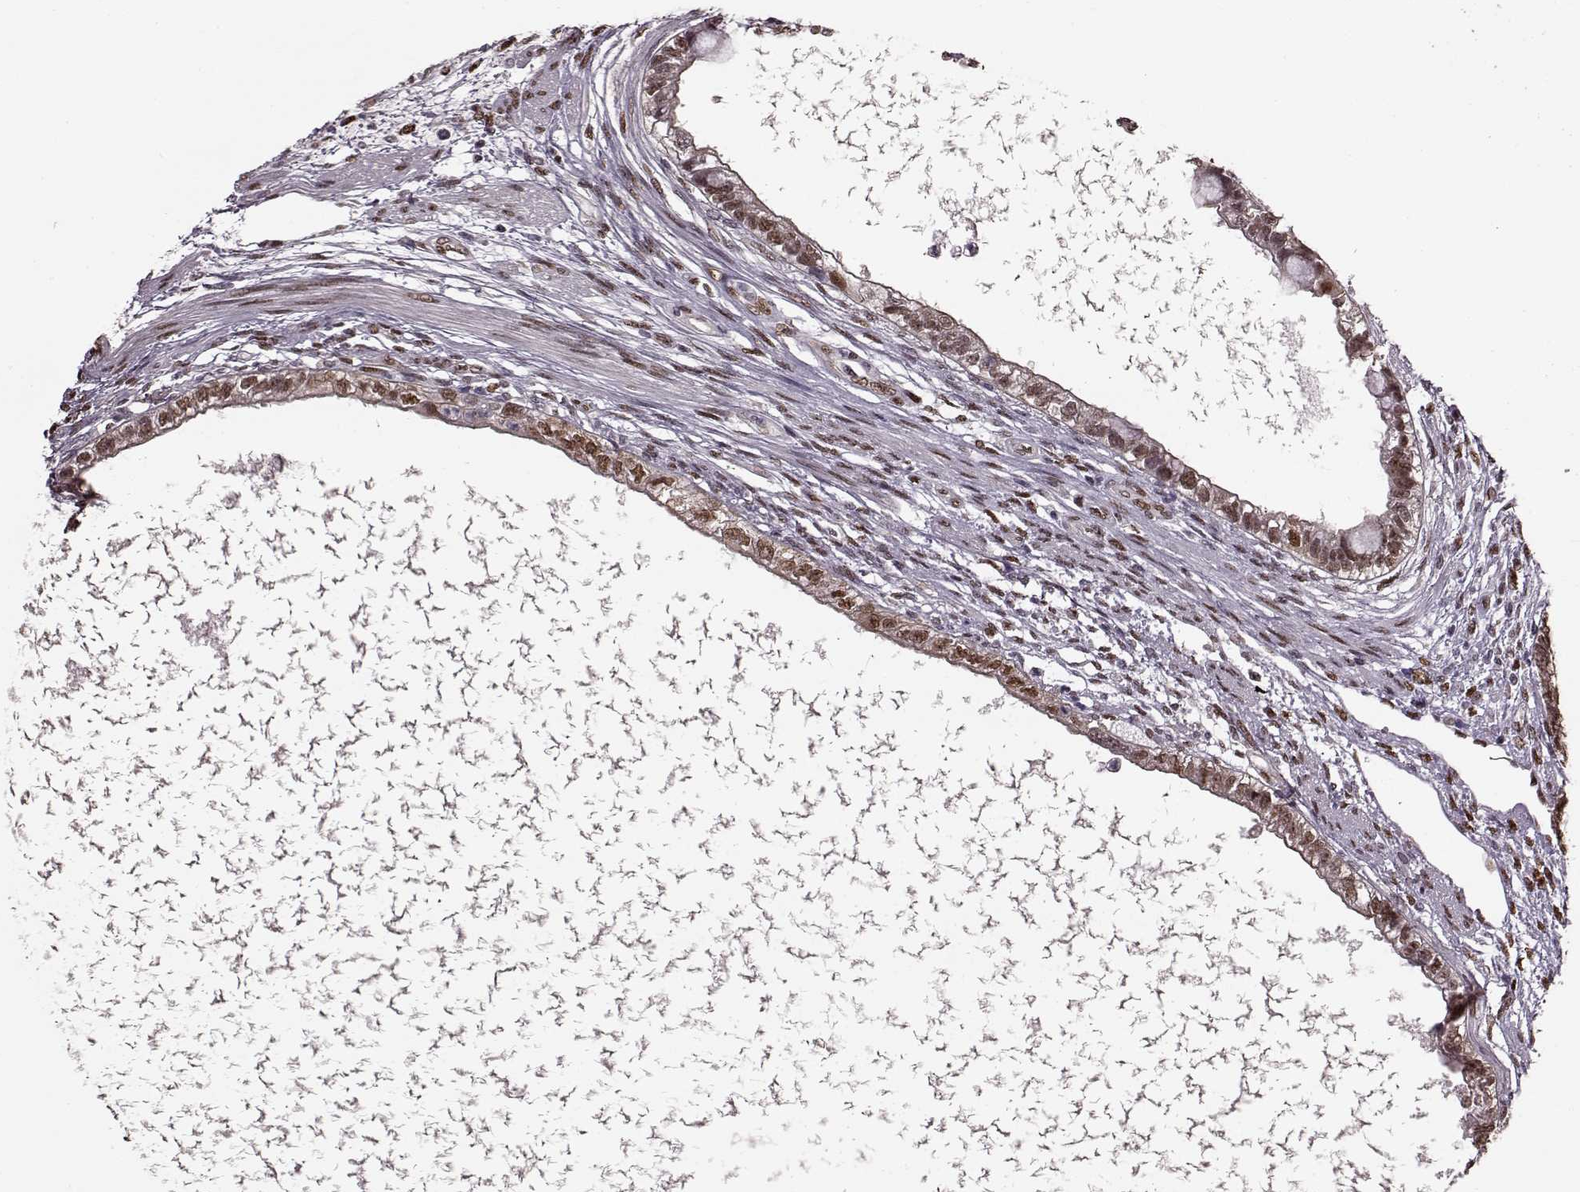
{"staining": {"intensity": "moderate", "quantity": ">75%", "location": "nuclear"}, "tissue": "testis cancer", "cell_type": "Tumor cells", "image_type": "cancer", "snomed": [{"axis": "morphology", "description": "Carcinoma, Embryonal, NOS"}, {"axis": "topography", "description": "Testis"}], "caption": "A medium amount of moderate nuclear expression is identified in about >75% of tumor cells in embryonal carcinoma (testis) tissue. The staining was performed using DAB (3,3'-diaminobenzidine) to visualize the protein expression in brown, while the nuclei were stained in blue with hematoxylin (Magnification: 20x).", "gene": "FTO", "patient": {"sex": "male", "age": 26}}